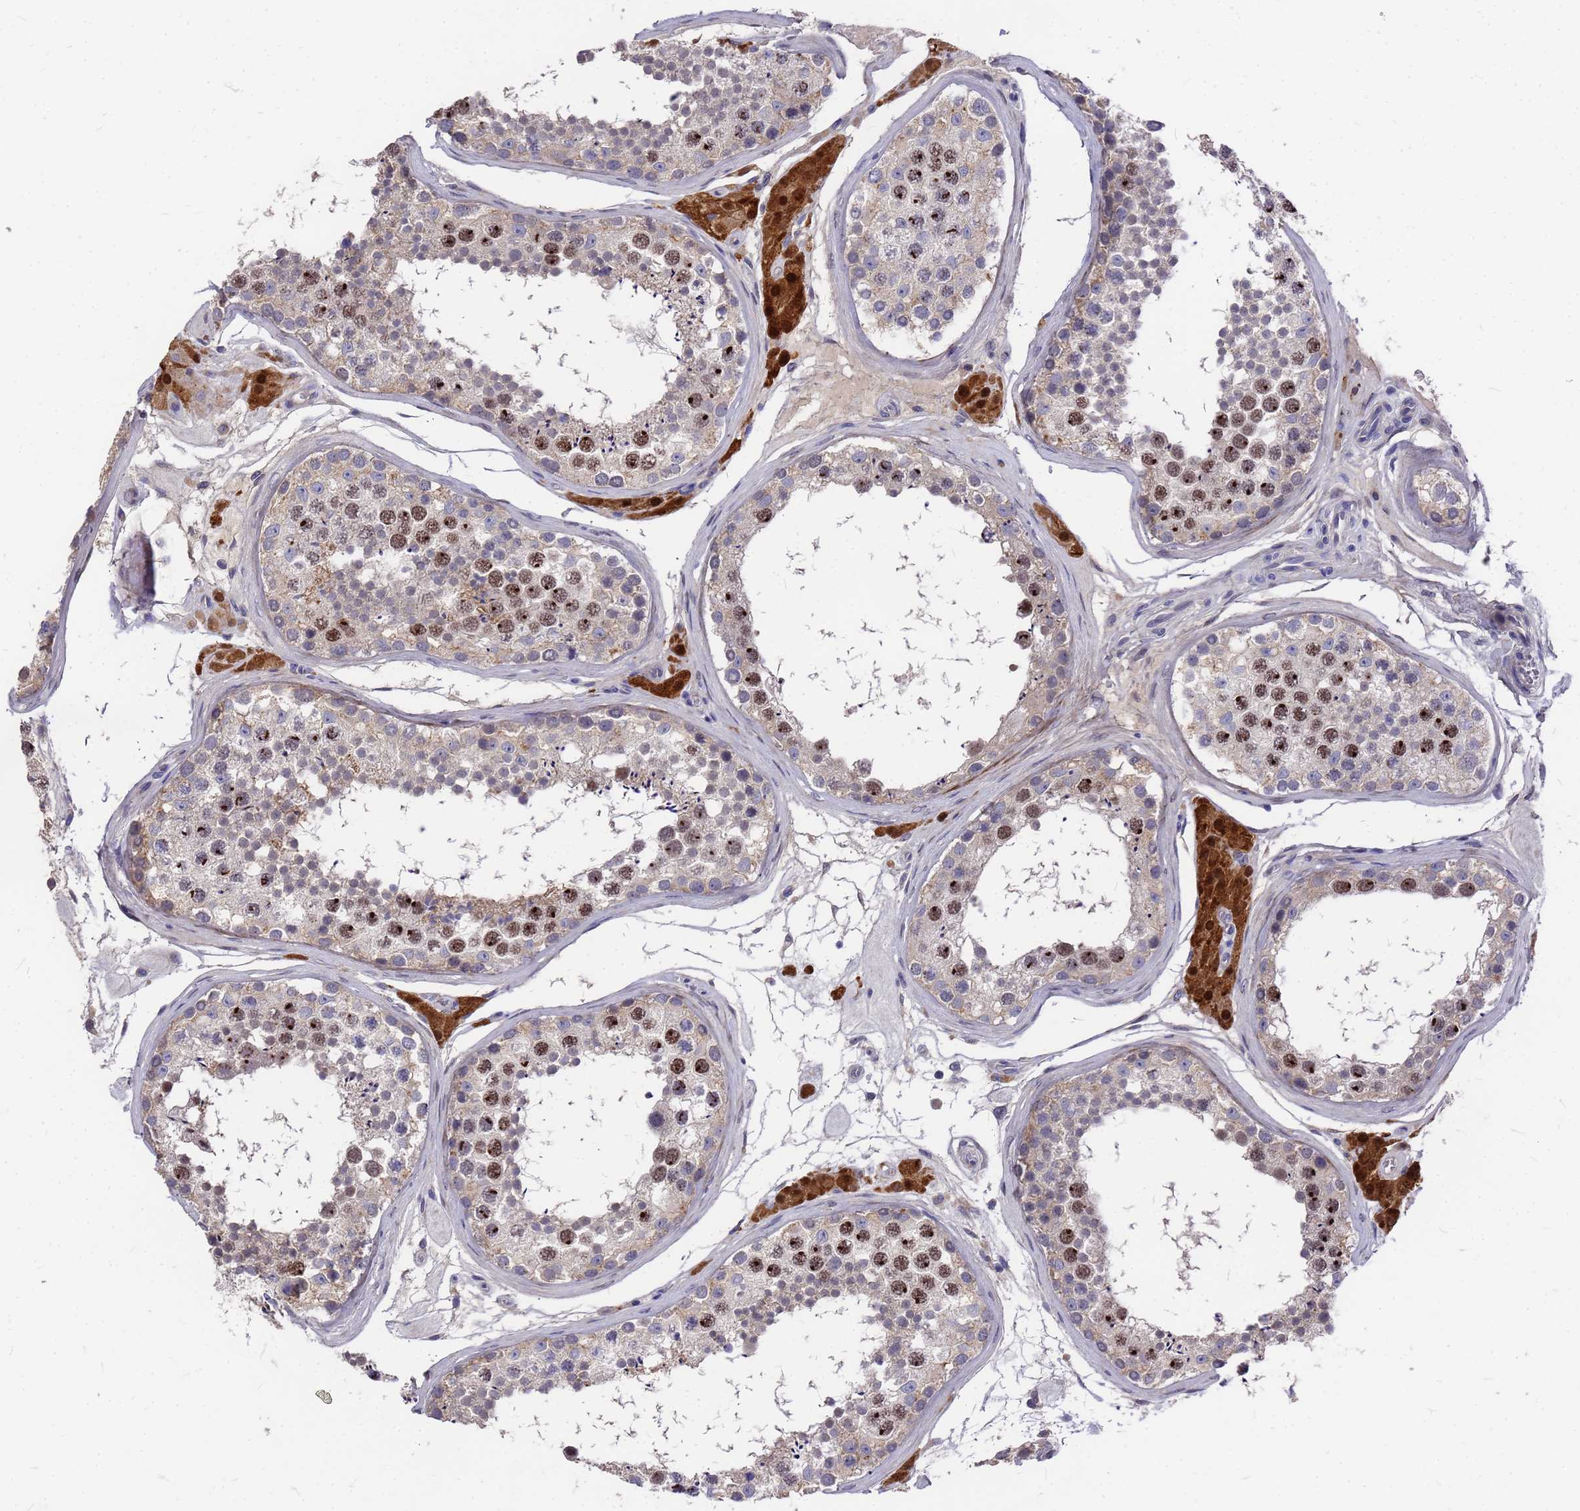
{"staining": {"intensity": "moderate", "quantity": "25%-75%", "location": "nuclear"}, "tissue": "testis", "cell_type": "Cells in seminiferous ducts", "image_type": "normal", "snomed": [{"axis": "morphology", "description": "Normal tissue, NOS"}, {"axis": "topography", "description": "Testis"}], "caption": "IHC image of unremarkable testis: human testis stained using IHC exhibits medium levels of moderate protein expression localized specifically in the nuclear of cells in seminiferous ducts, appearing as a nuclear brown color.", "gene": "ZNF717", "patient": {"sex": "male", "age": 46}}